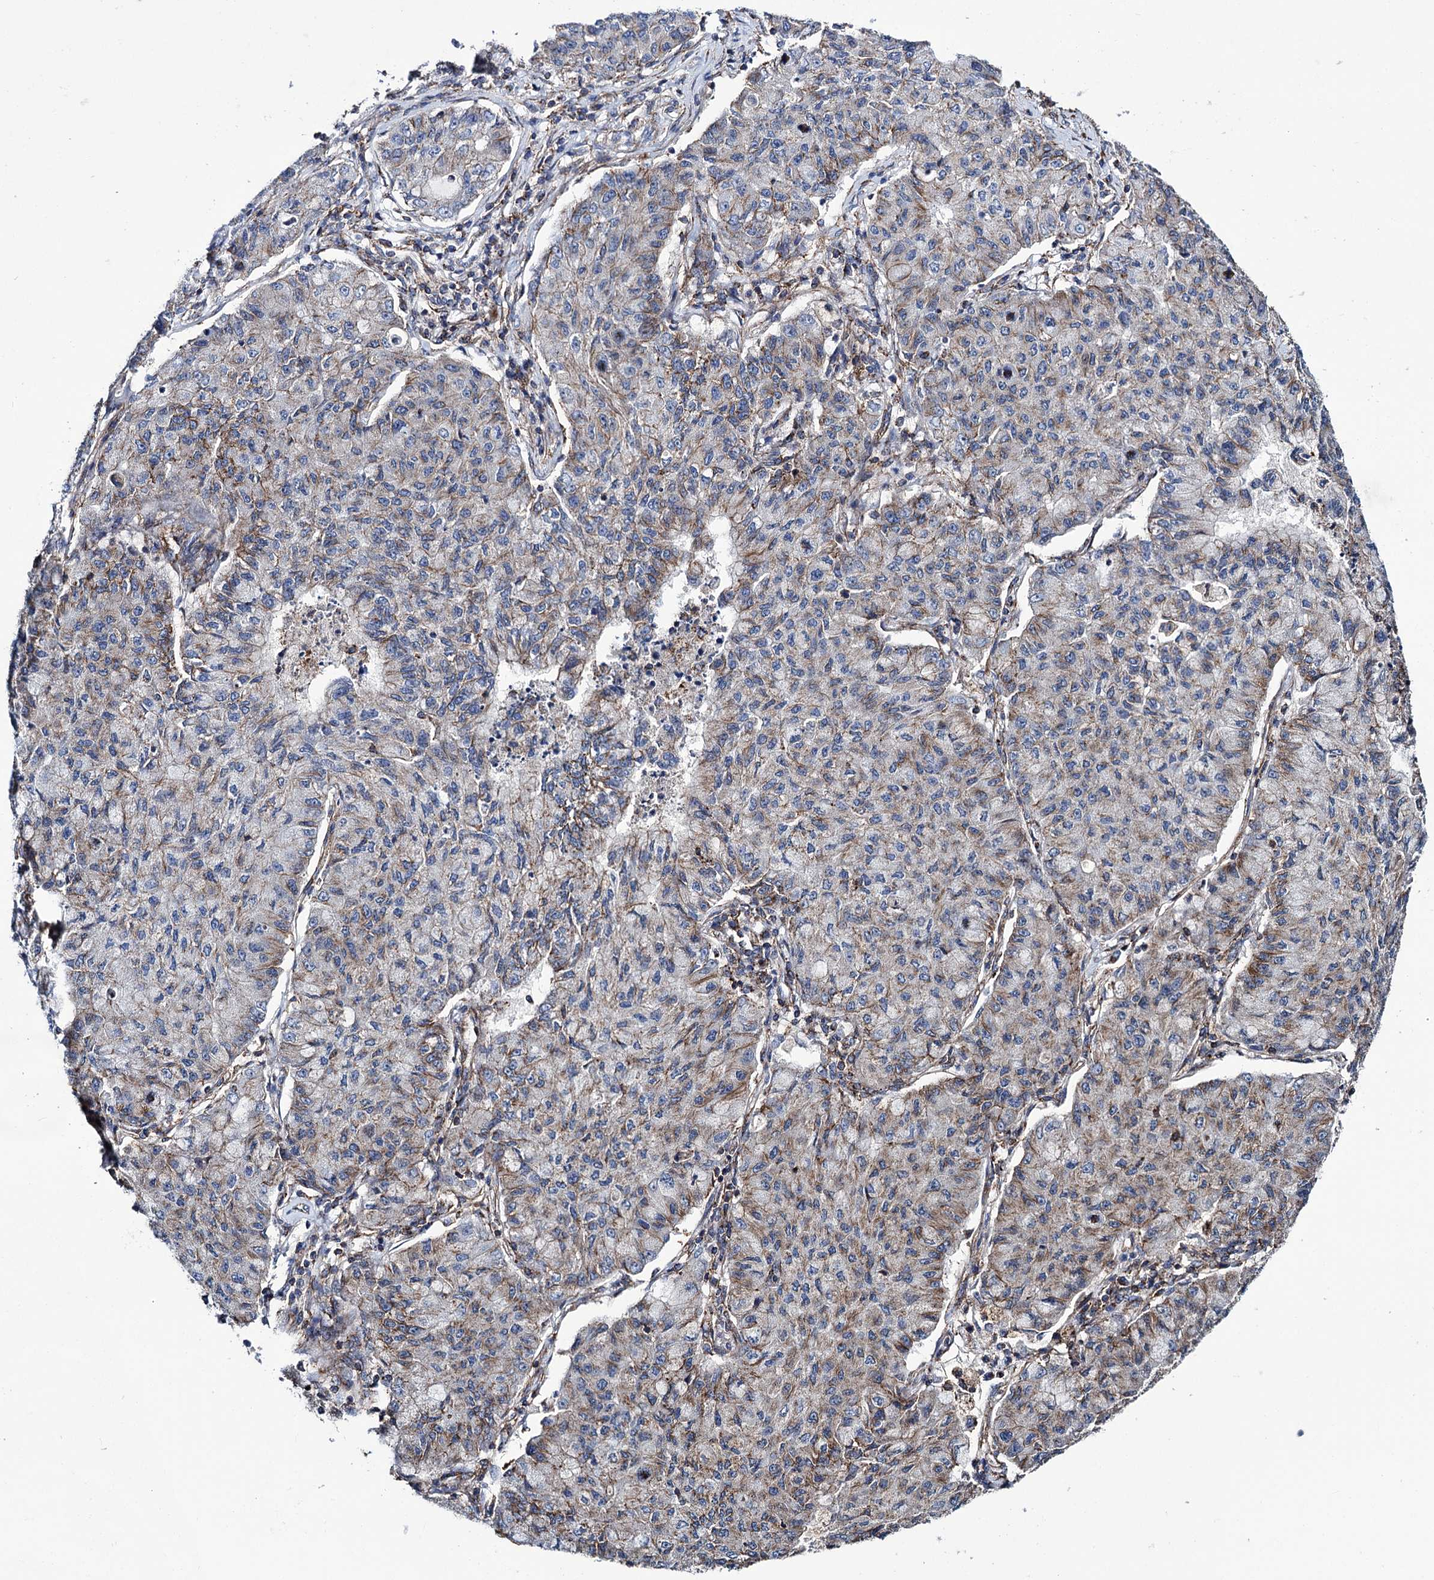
{"staining": {"intensity": "weak", "quantity": "<25%", "location": "cytoplasmic/membranous"}, "tissue": "lung cancer", "cell_type": "Tumor cells", "image_type": "cancer", "snomed": [{"axis": "morphology", "description": "Squamous cell carcinoma, NOS"}, {"axis": "topography", "description": "Lung"}], "caption": "High magnification brightfield microscopy of lung cancer stained with DAB (brown) and counterstained with hematoxylin (blue): tumor cells show no significant expression.", "gene": "DEF6", "patient": {"sex": "male", "age": 74}}